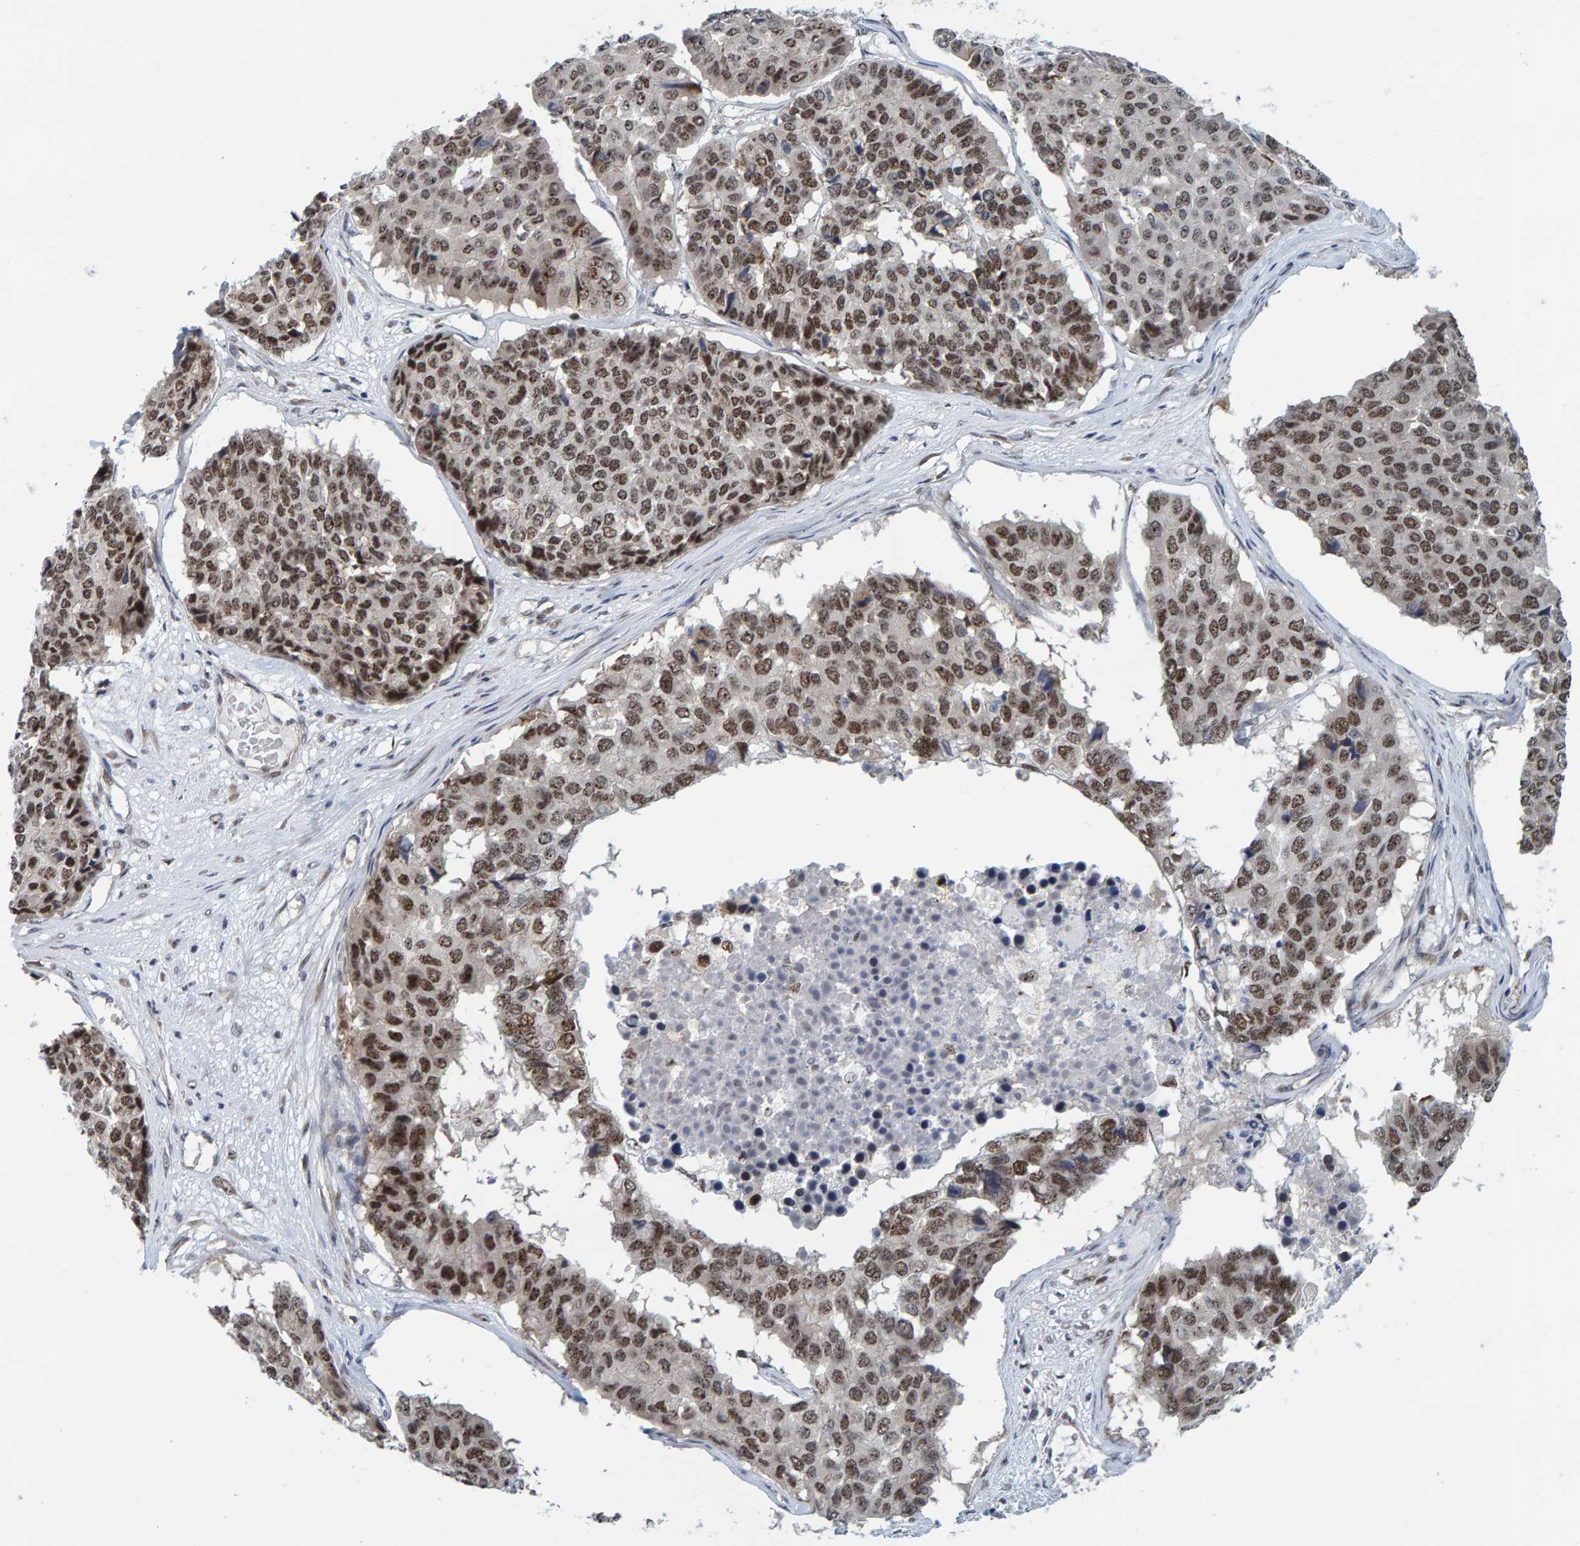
{"staining": {"intensity": "moderate", "quantity": ">75%", "location": "nuclear"}, "tissue": "pancreatic cancer", "cell_type": "Tumor cells", "image_type": "cancer", "snomed": [{"axis": "morphology", "description": "Adenocarcinoma, NOS"}, {"axis": "topography", "description": "Pancreas"}], "caption": "Adenocarcinoma (pancreatic) stained for a protein (brown) displays moderate nuclear positive positivity in approximately >75% of tumor cells.", "gene": "POLR1E", "patient": {"sex": "male", "age": 50}}